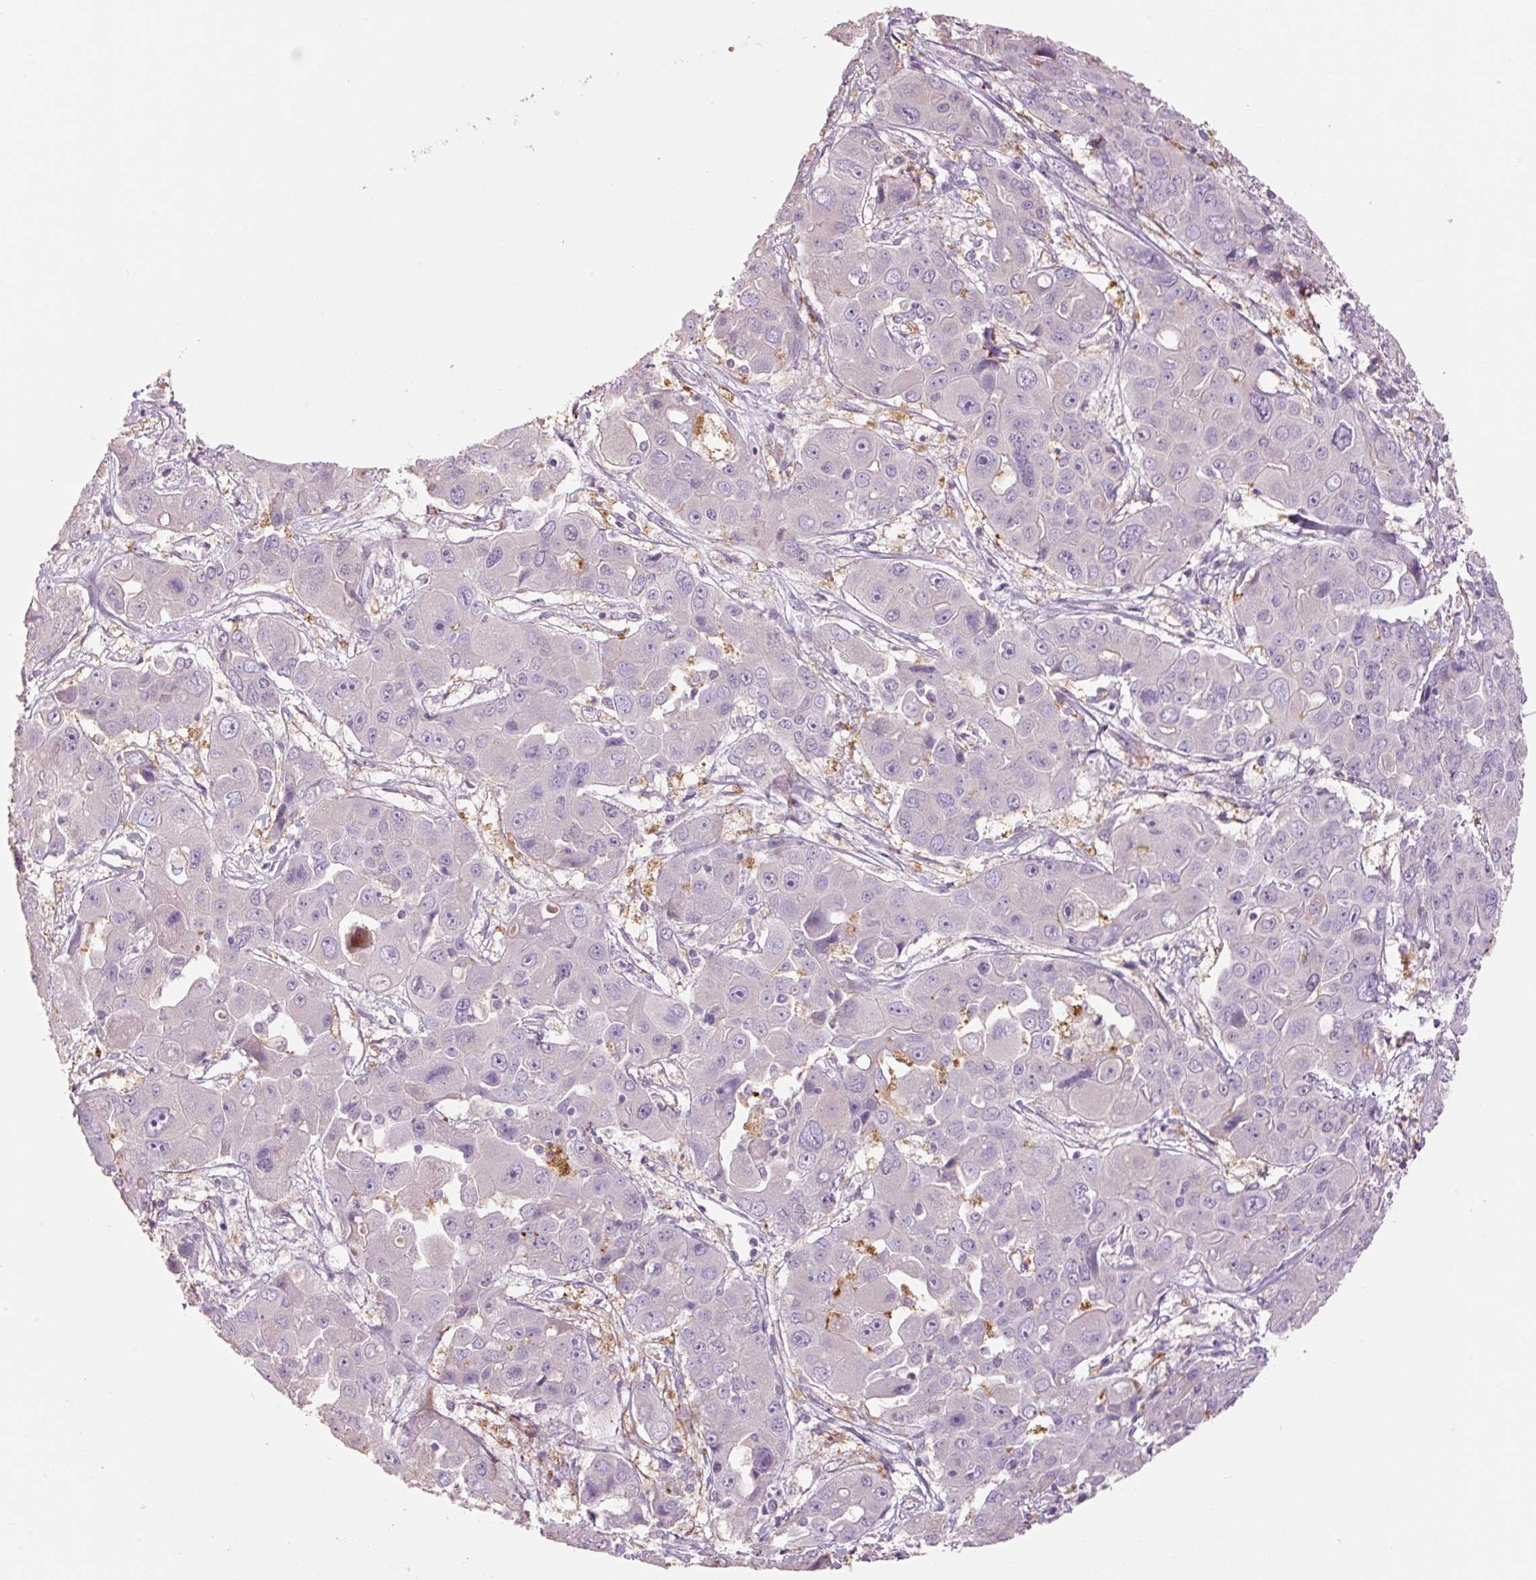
{"staining": {"intensity": "negative", "quantity": "none", "location": "none"}, "tissue": "liver cancer", "cell_type": "Tumor cells", "image_type": "cancer", "snomed": [{"axis": "morphology", "description": "Cholangiocarcinoma"}, {"axis": "topography", "description": "Liver"}], "caption": "The immunohistochemistry (IHC) micrograph has no significant positivity in tumor cells of liver cancer tissue.", "gene": "HAX1", "patient": {"sex": "male", "age": 67}}